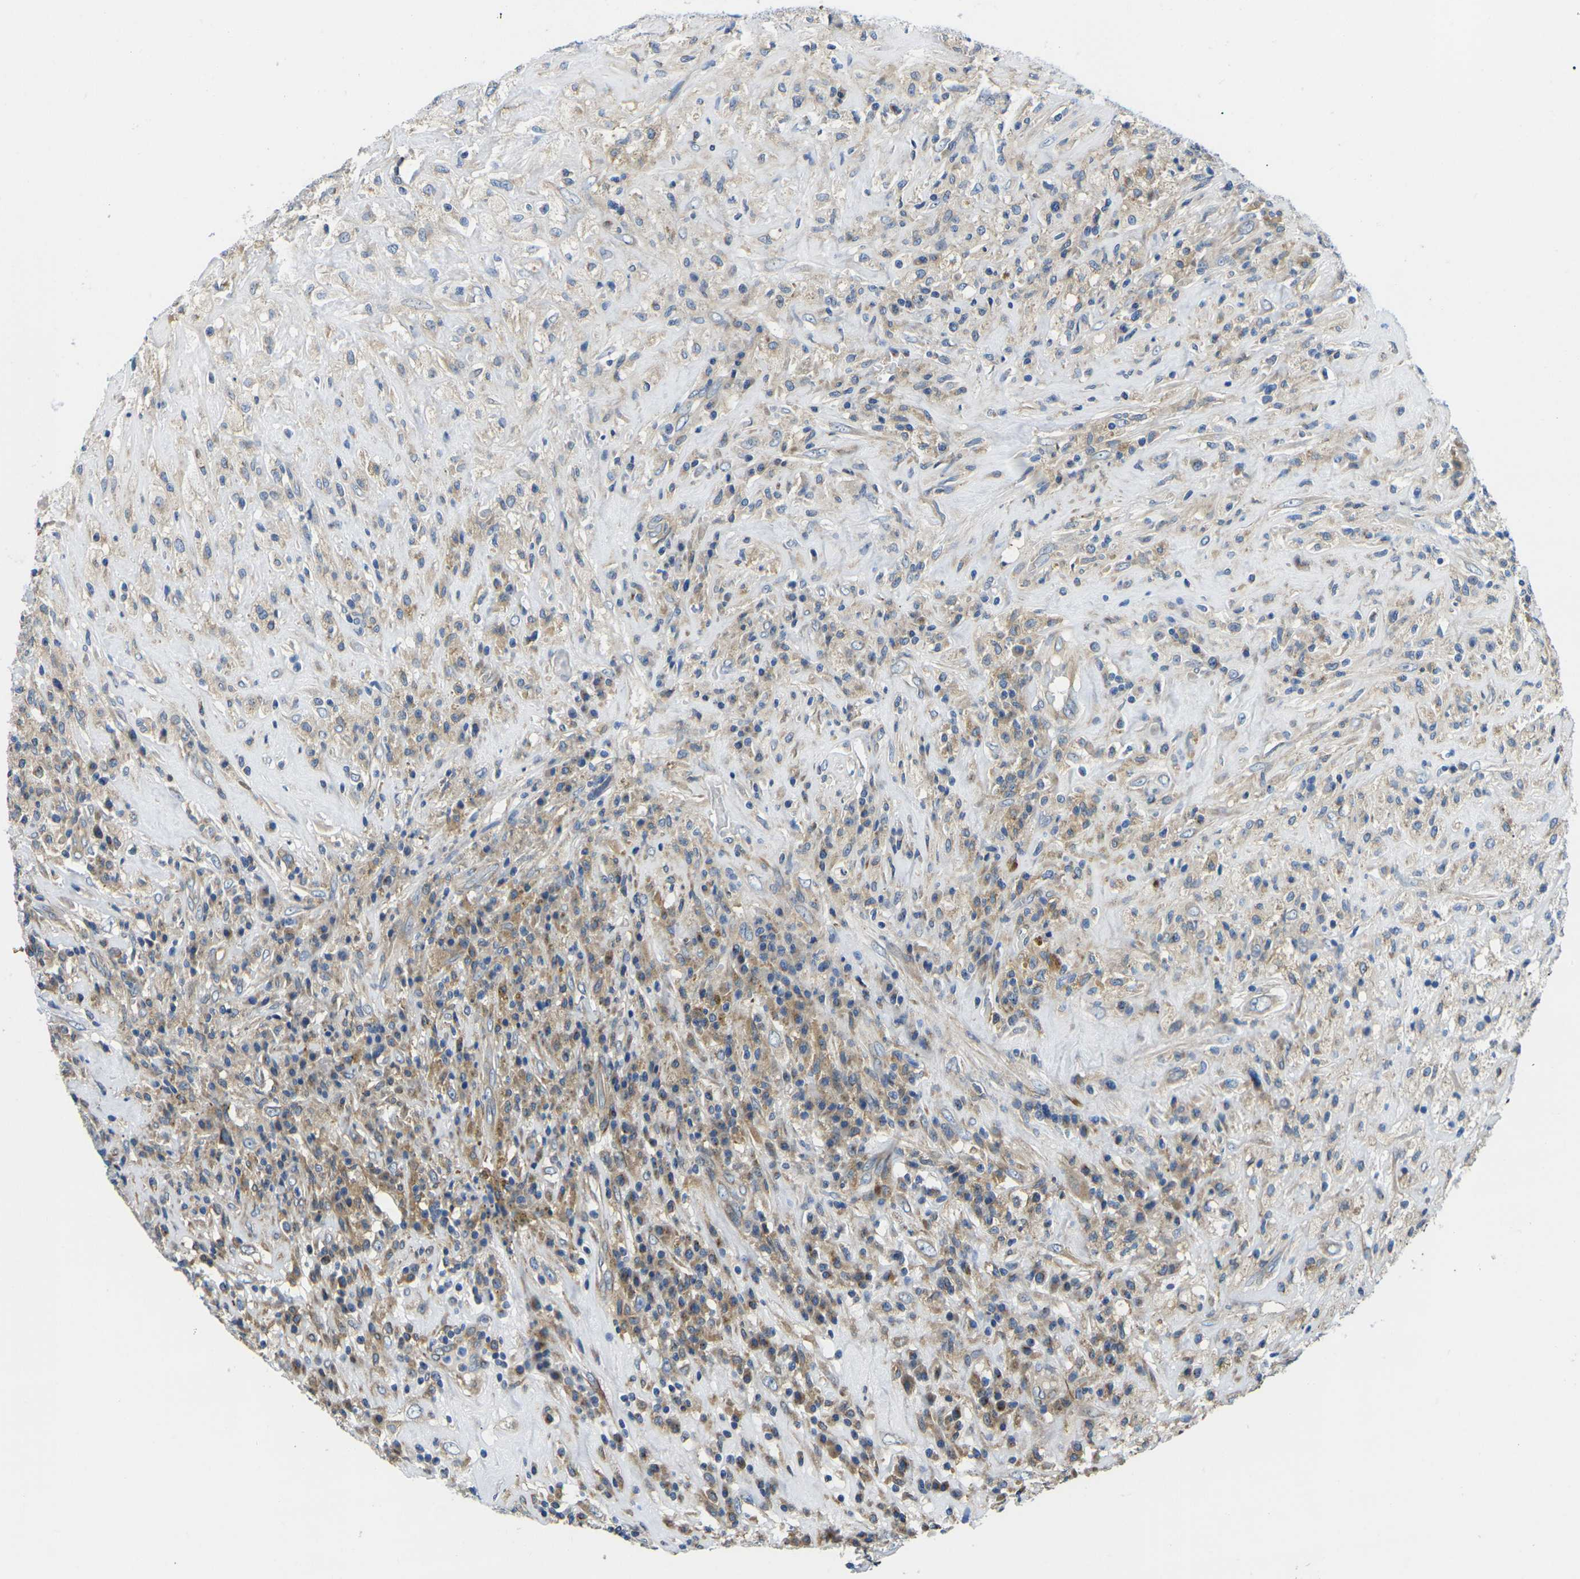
{"staining": {"intensity": "weak", "quantity": "25%-75%", "location": "cytoplasmic/membranous"}, "tissue": "testis cancer", "cell_type": "Tumor cells", "image_type": "cancer", "snomed": [{"axis": "morphology", "description": "Necrosis, NOS"}, {"axis": "morphology", "description": "Carcinoma, Embryonal, NOS"}, {"axis": "topography", "description": "Testis"}], "caption": "Immunohistochemical staining of testis embryonal carcinoma exhibits low levels of weak cytoplasmic/membranous staining in approximately 25%-75% of tumor cells.", "gene": "TMEFF2", "patient": {"sex": "male", "age": 19}}